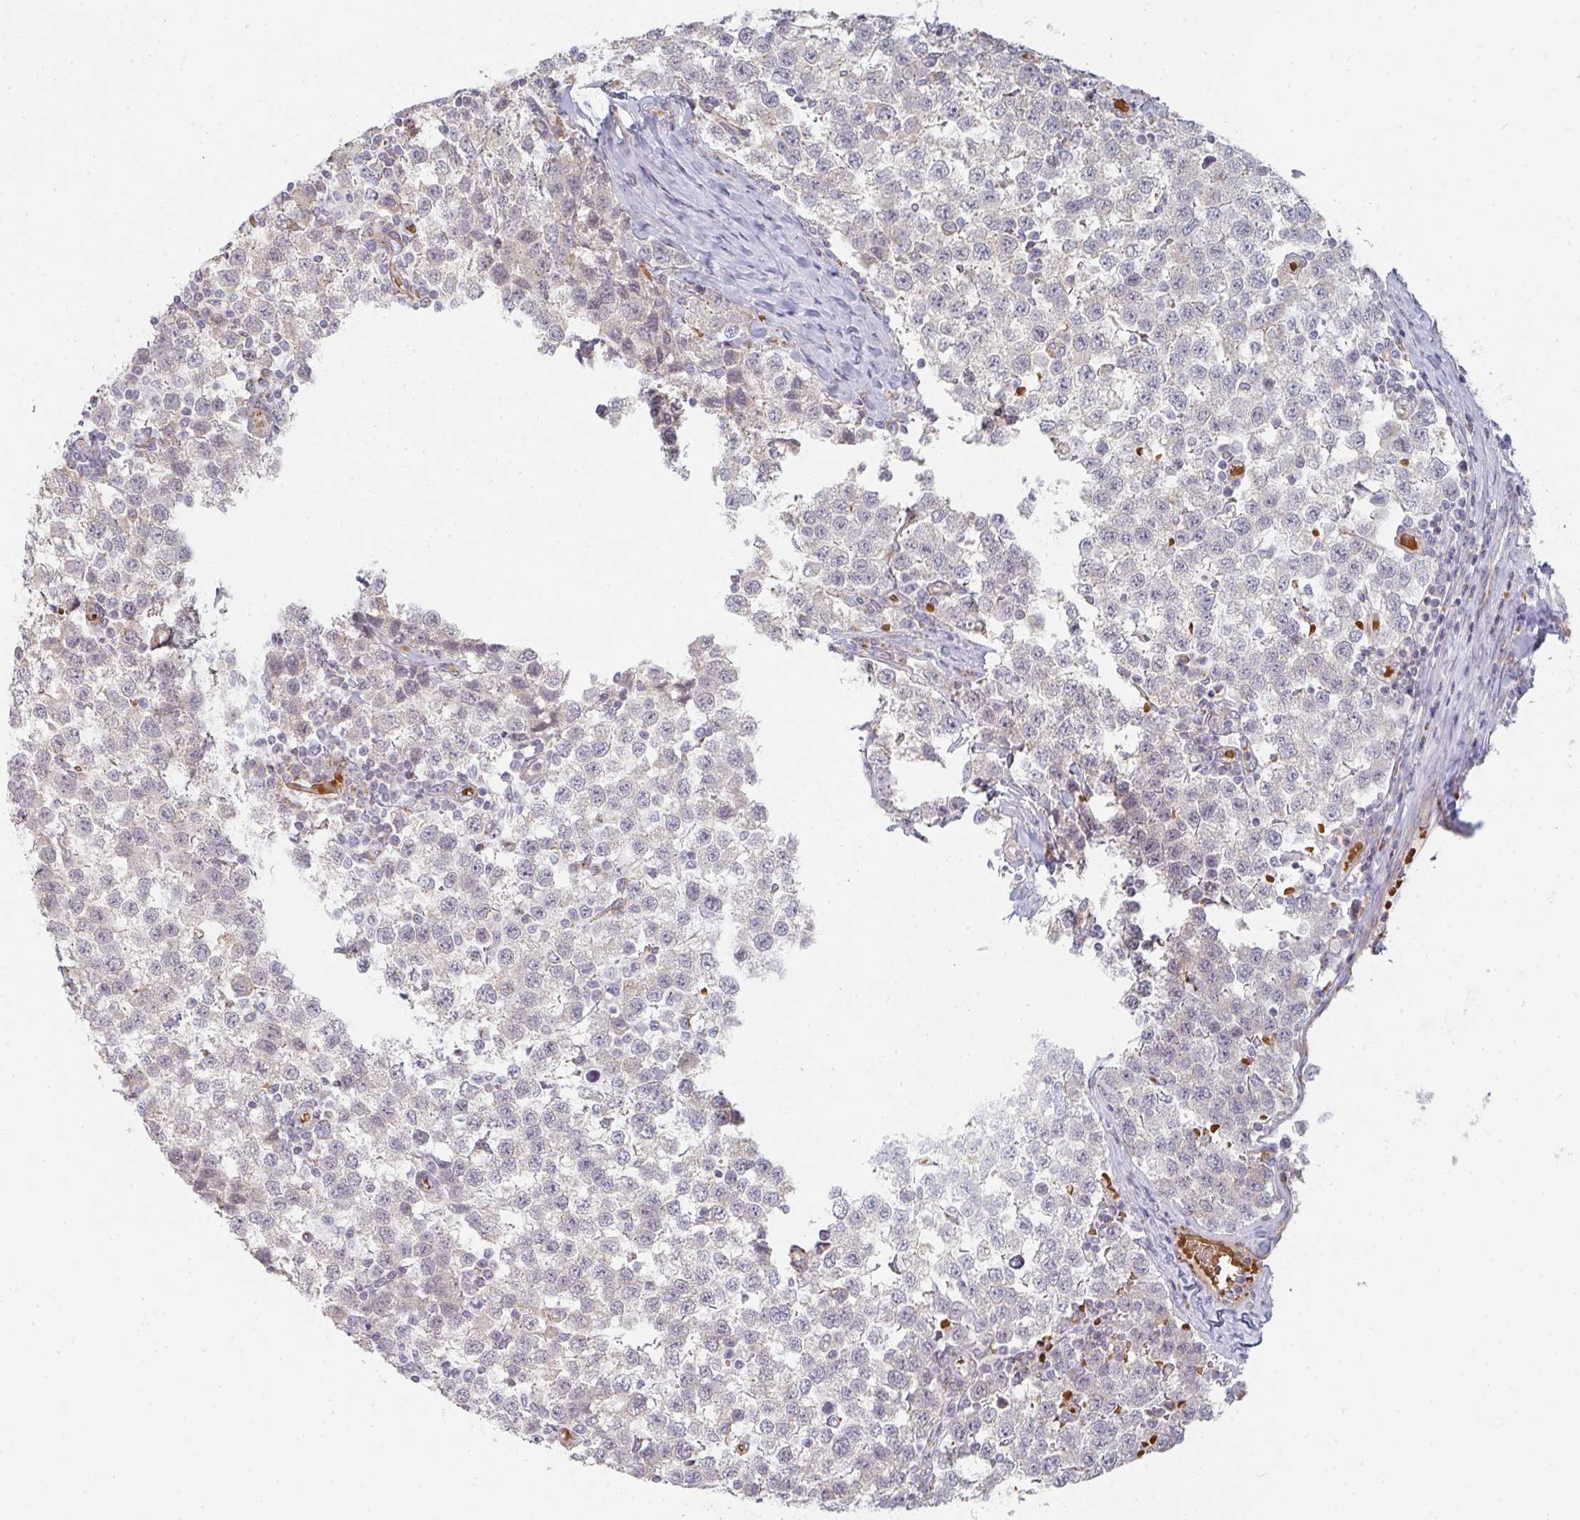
{"staining": {"intensity": "negative", "quantity": "none", "location": "none"}, "tissue": "testis cancer", "cell_type": "Tumor cells", "image_type": "cancer", "snomed": [{"axis": "morphology", "description": "Seminoma, NOS"}, {"axis": "topography", "description": "Testis"}], "caption": "Tumor cells show no significant staining in testis cancer.", "gene": "ZNF526", "patient": {"sex": "male", "age": 34}}